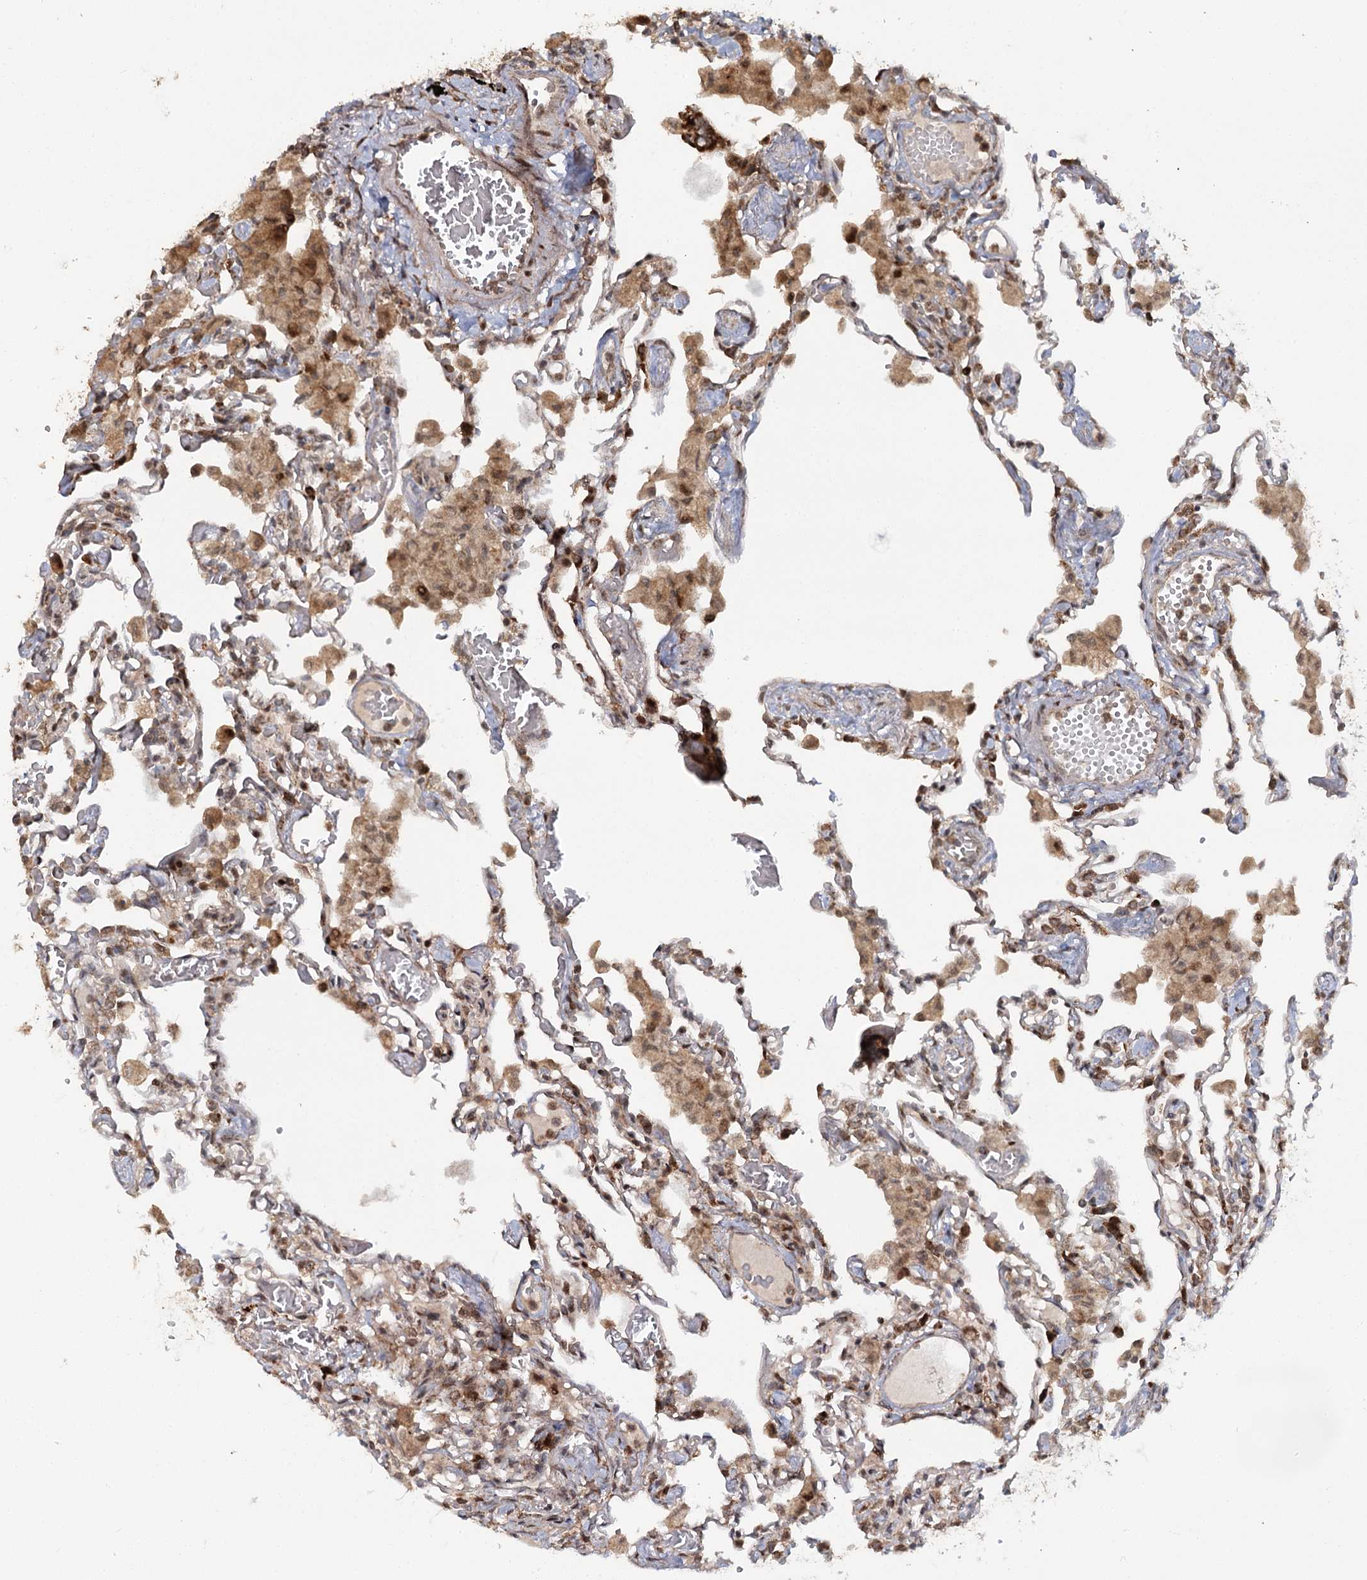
{"staining": {"intensity": "moderate", "quantity": "<25%", "location": "cytoplasmic/membranous"}, "tissue": "lung", "cell_type": "Alveolar cells", "image_type": "normal", "snomed": [{"axis": "morphology", "description": "Normal tissue, NOS"}, {"axis": "topography", "description": "Bronchus"}, {"axis": "topography", "description": "Lung"}], "caption": "Brown immunohistochemical staining in unremarkable lung shows moderate cytoplasmic/membranous staining in approximately <25% of alveolar cells. The staining is performed using DAB brown chromogen to label protein expression. The nuclei are counter-stained blue using hematoxylin.", "gene": "ZNRF3", "patient": {"sex": "female", "age": 49}}